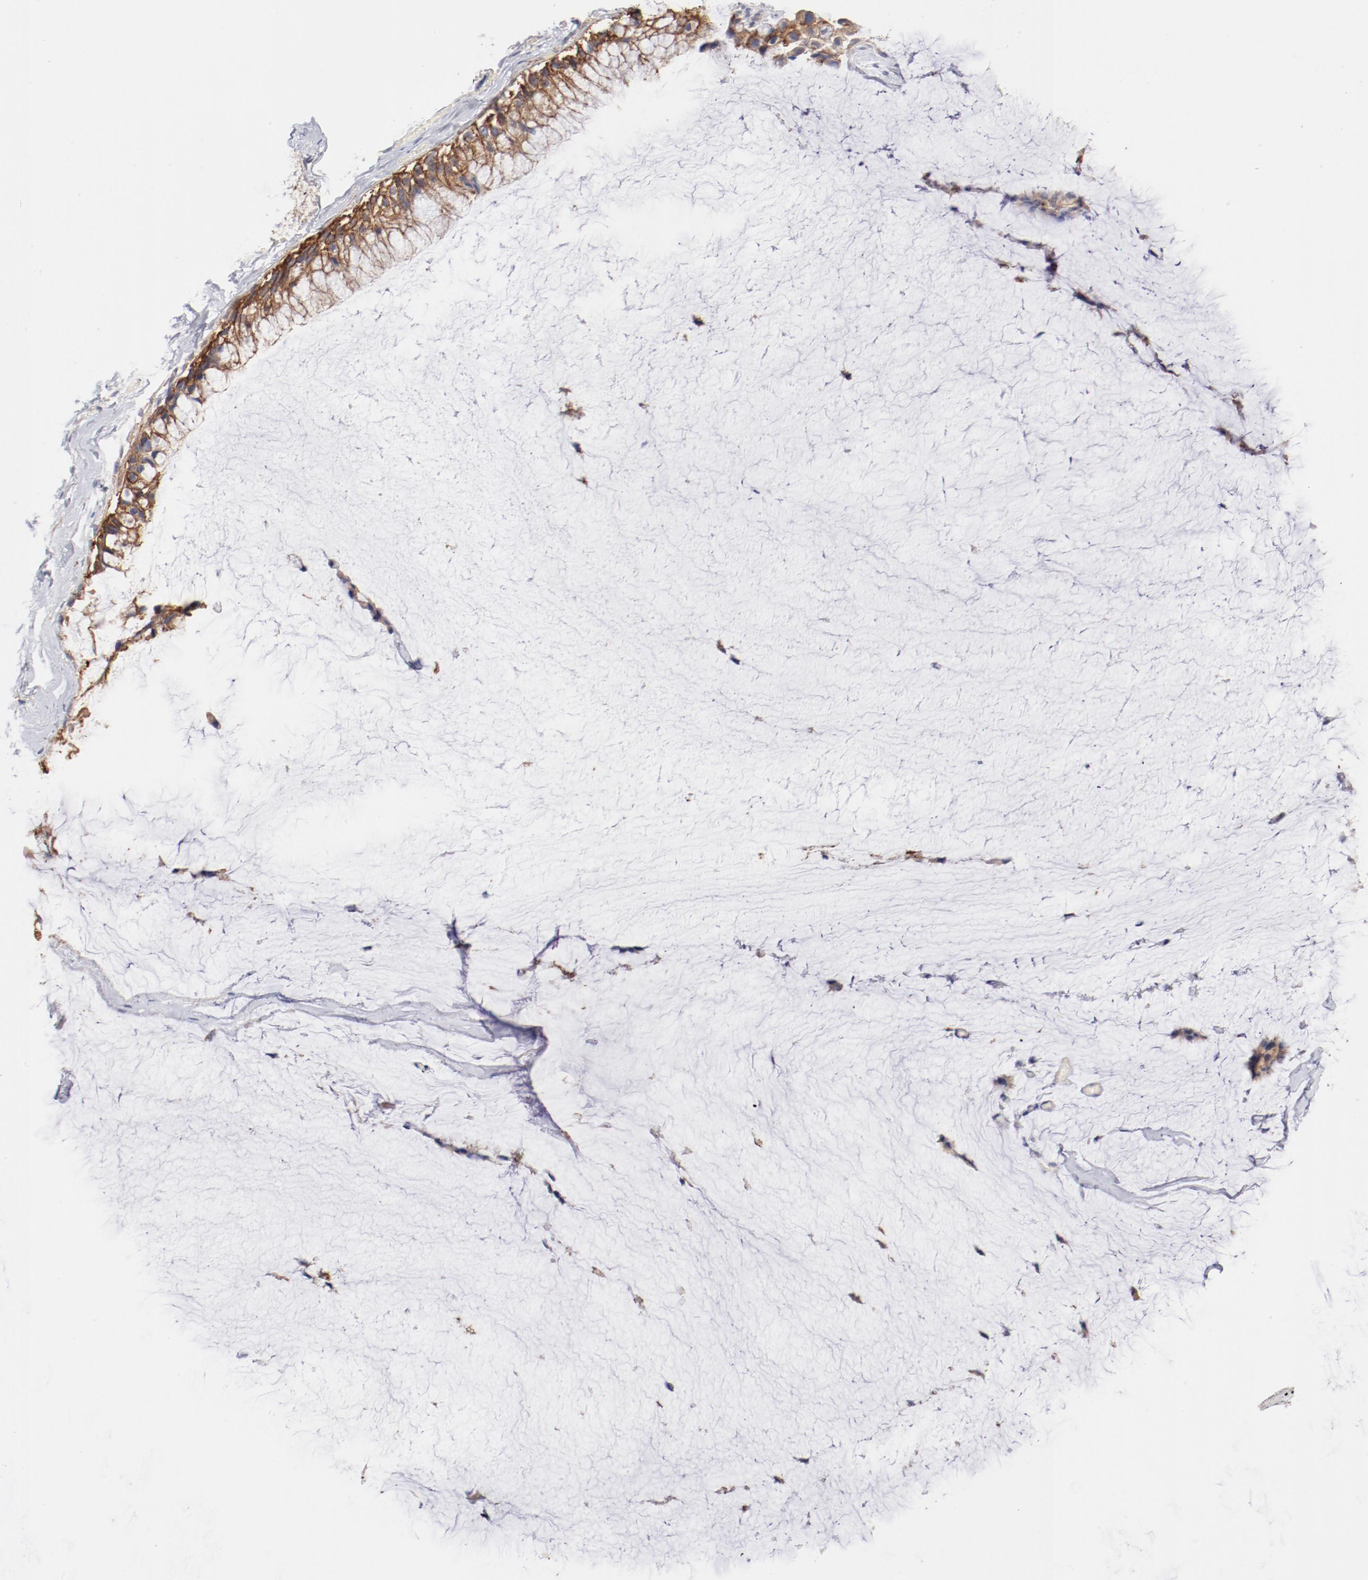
{"staining": {"intensity": "moderate", "quantity": ">75%", "location": "cytoplasmic/membranous"}, "tissue": "ovarian cancer", "cell_type": "Tumor cells", "image_type": "cancer", "snomed": [{"axis": "morphology", "description": "Cystadenocarcinoma, mucinous, NOS"}, {"axis": "topography", "description": "Ovary"}], "caption": "Immunohistochemical staining of human ovarian cancer reveals medium levels of moderate cytoplasmic/membranous protein staining in about >75% of tumor cells.", "gene": "SETD3", "patient": {"sex": "female", "age": 39}}